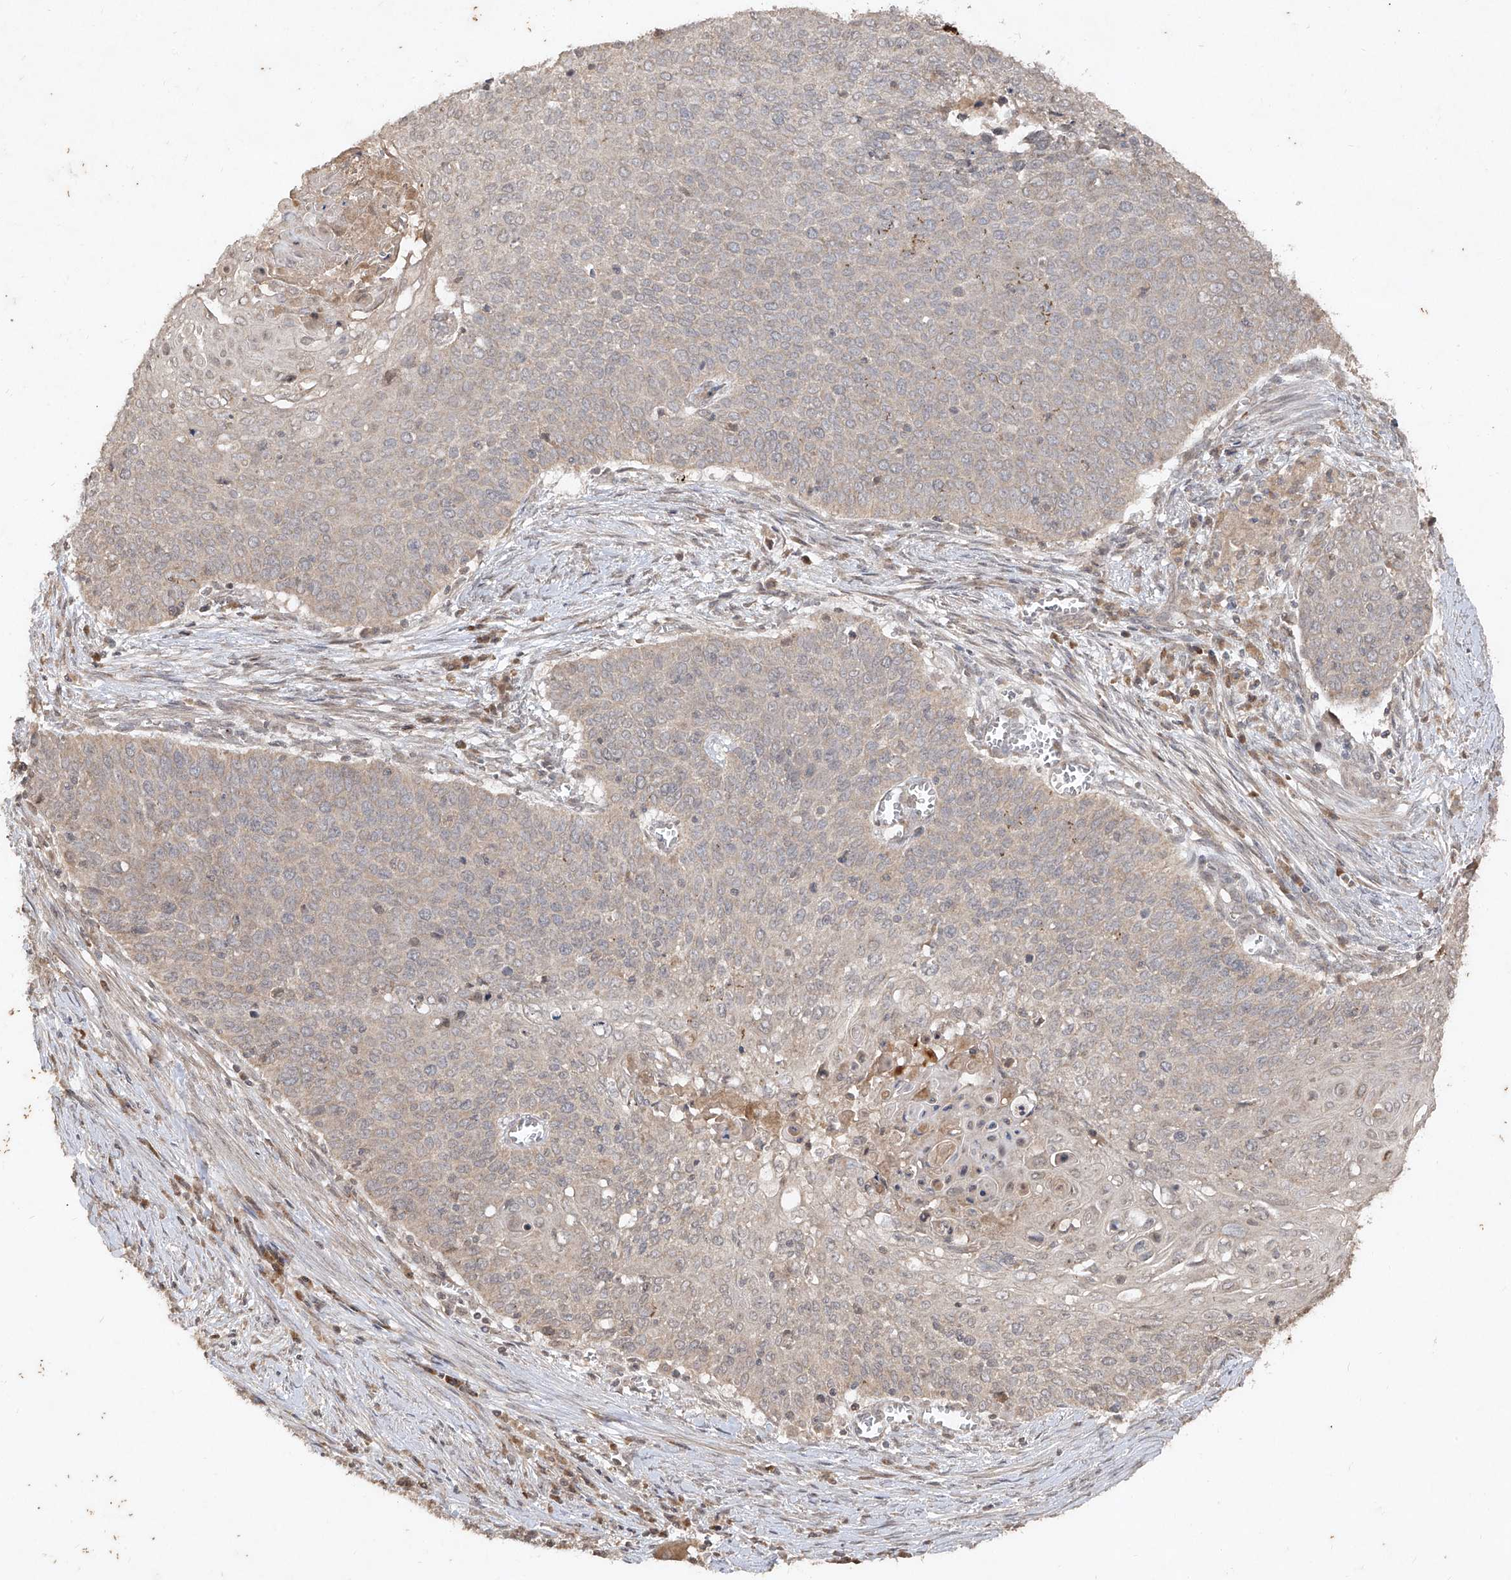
{"staining": {"intensity": "weak", "quantity": "<25%", "location": "cytoplasmic/membranous"}, "tissue": "cervical cancer", "cell_type": "Tumor cells", "image_type": "cancer", "snomed": [{"axis": "morphology", "description": "Squamous cell carcinoma, NOS"}, {"axis": "topography", "description": "Cervix"}], "caption": "An image of human cervical cancer is negative for staining in tumor cells.", "gene": "ABCD3", "patient": {"sex": "female", "age": 39}}